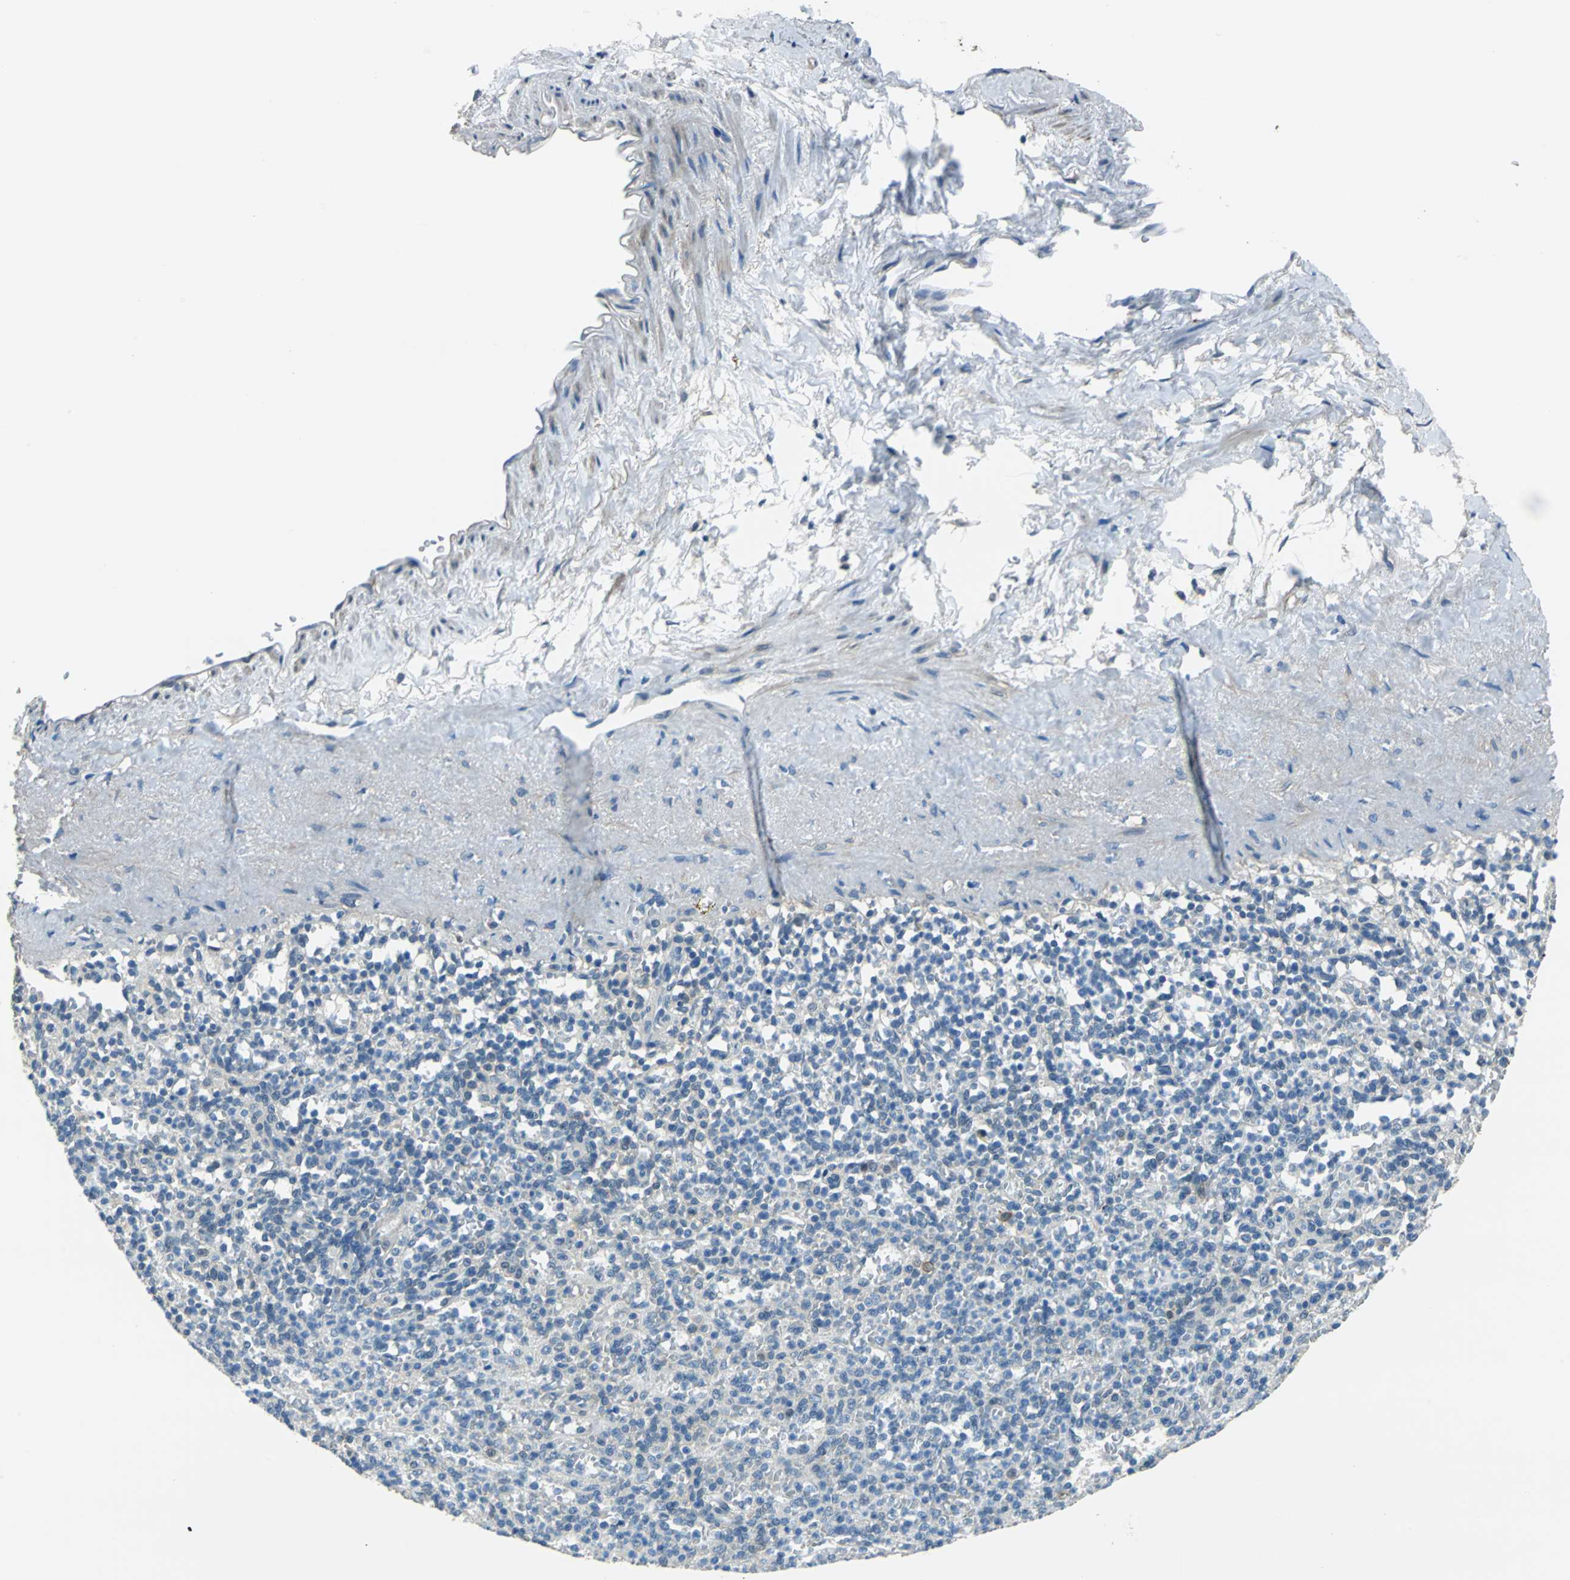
{"staining": {"intensity": "negative", "quantity": "none", "location": "none"}, "tissue": "spleen", "cell_type": "Cells in red pulp", "image_type": "normal", "snomed": [{"axis": "morphology", "description": "Normal tissue, NOS"}, {"axis": "topography", "description": "Spleen"}], "caption": "Human spleen stained for a protein using immunohistochemistry (IHC) reveals no expression in cells in red pulp.", "gene": "FKBP4", "patient": {"sex": "female", "age": 74}}